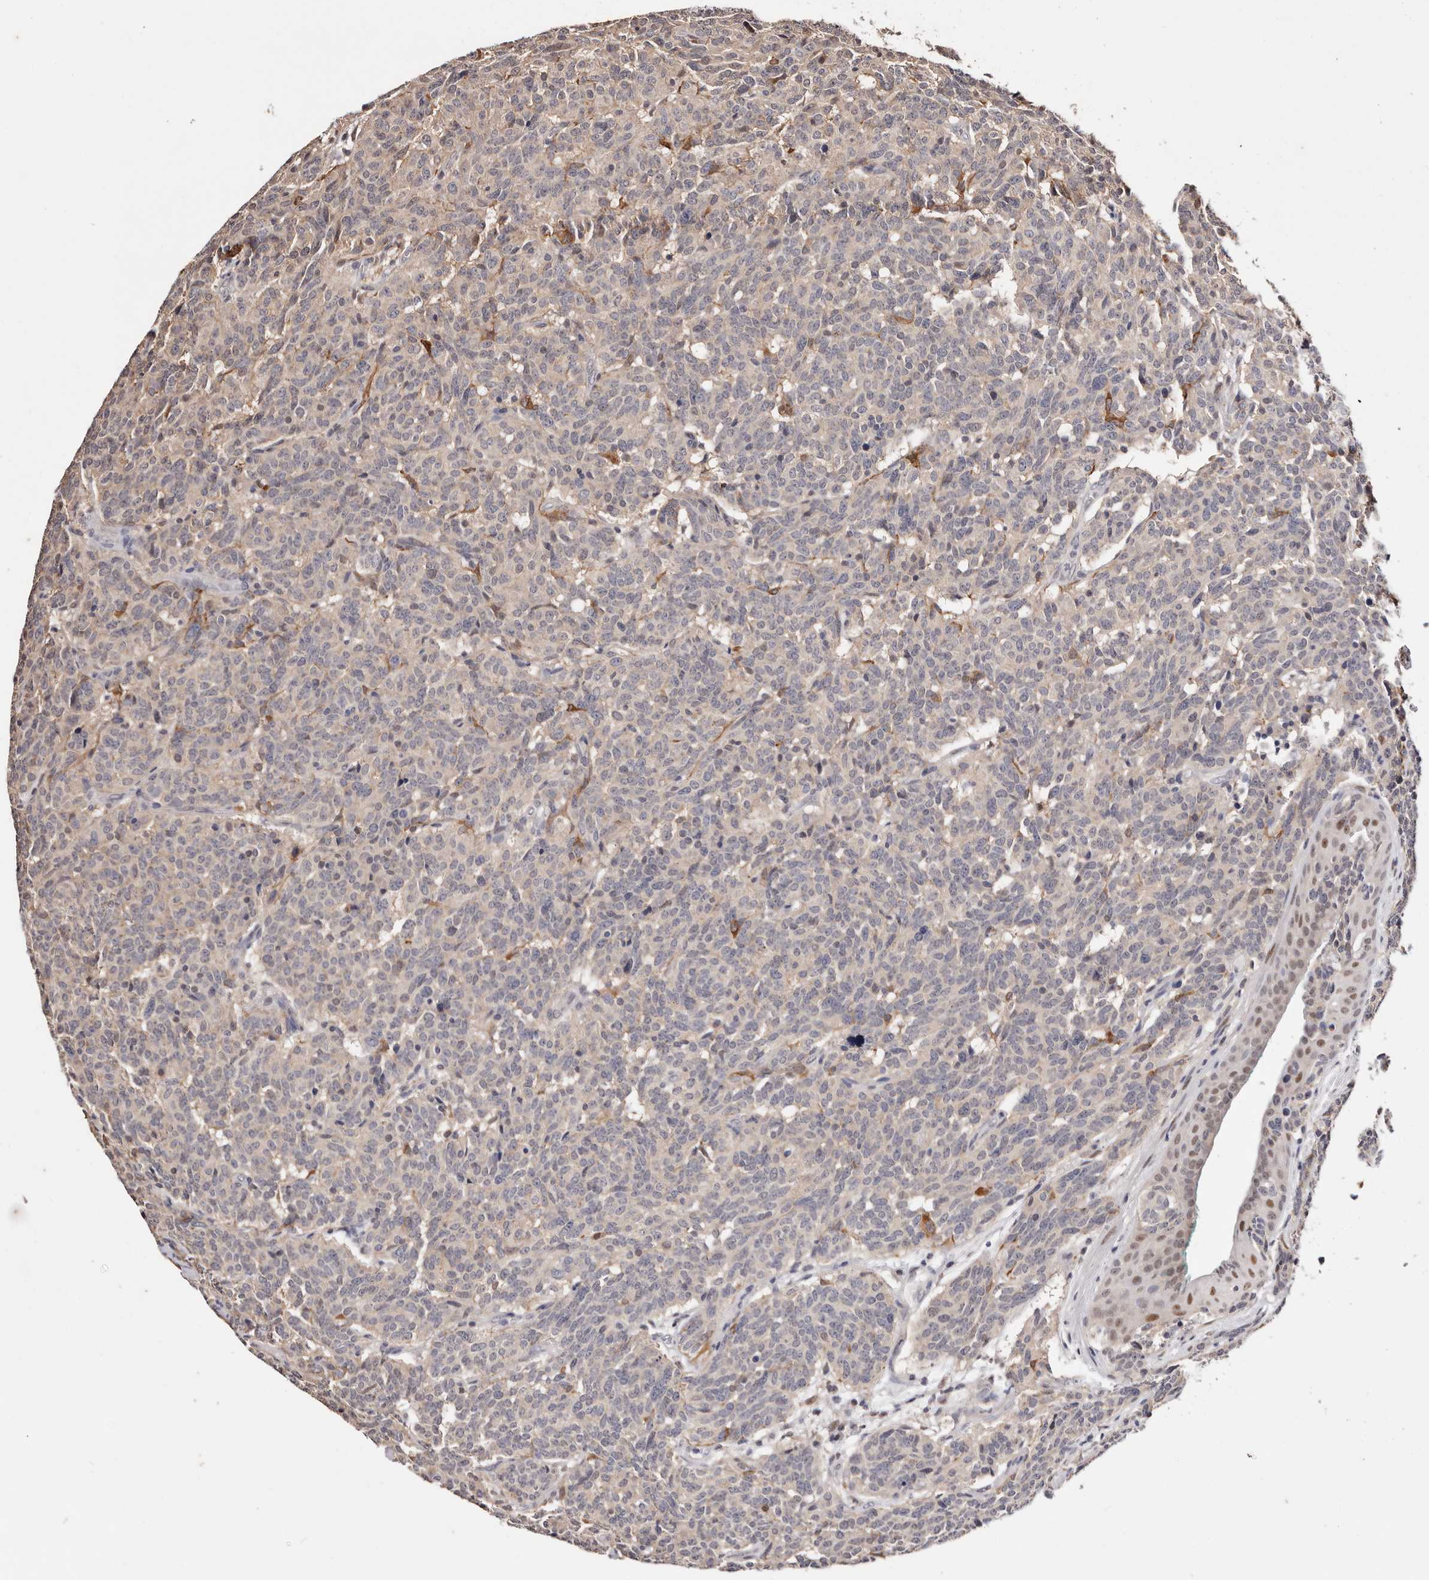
{"staining": {"intensity": "negative", "quantity": "none", "location": "none"}, "tissue": "carcinoid", "cell_type": "Tumor cells", "image_type": "cancer", "snomed": [{"axis": "morphology", "description": "Carcinoid, malignant, NOS"}, {"axis": "topography", "description": "Lung"}], "caption": "DAB (3,3'-diaminobenzidine) immunohistochemical staining of human carcinoid (malignant) demonstrates no significant positivity in tumor cells.", "gene": "TYW3", "patient": {"sex": "female", "age": 46}}